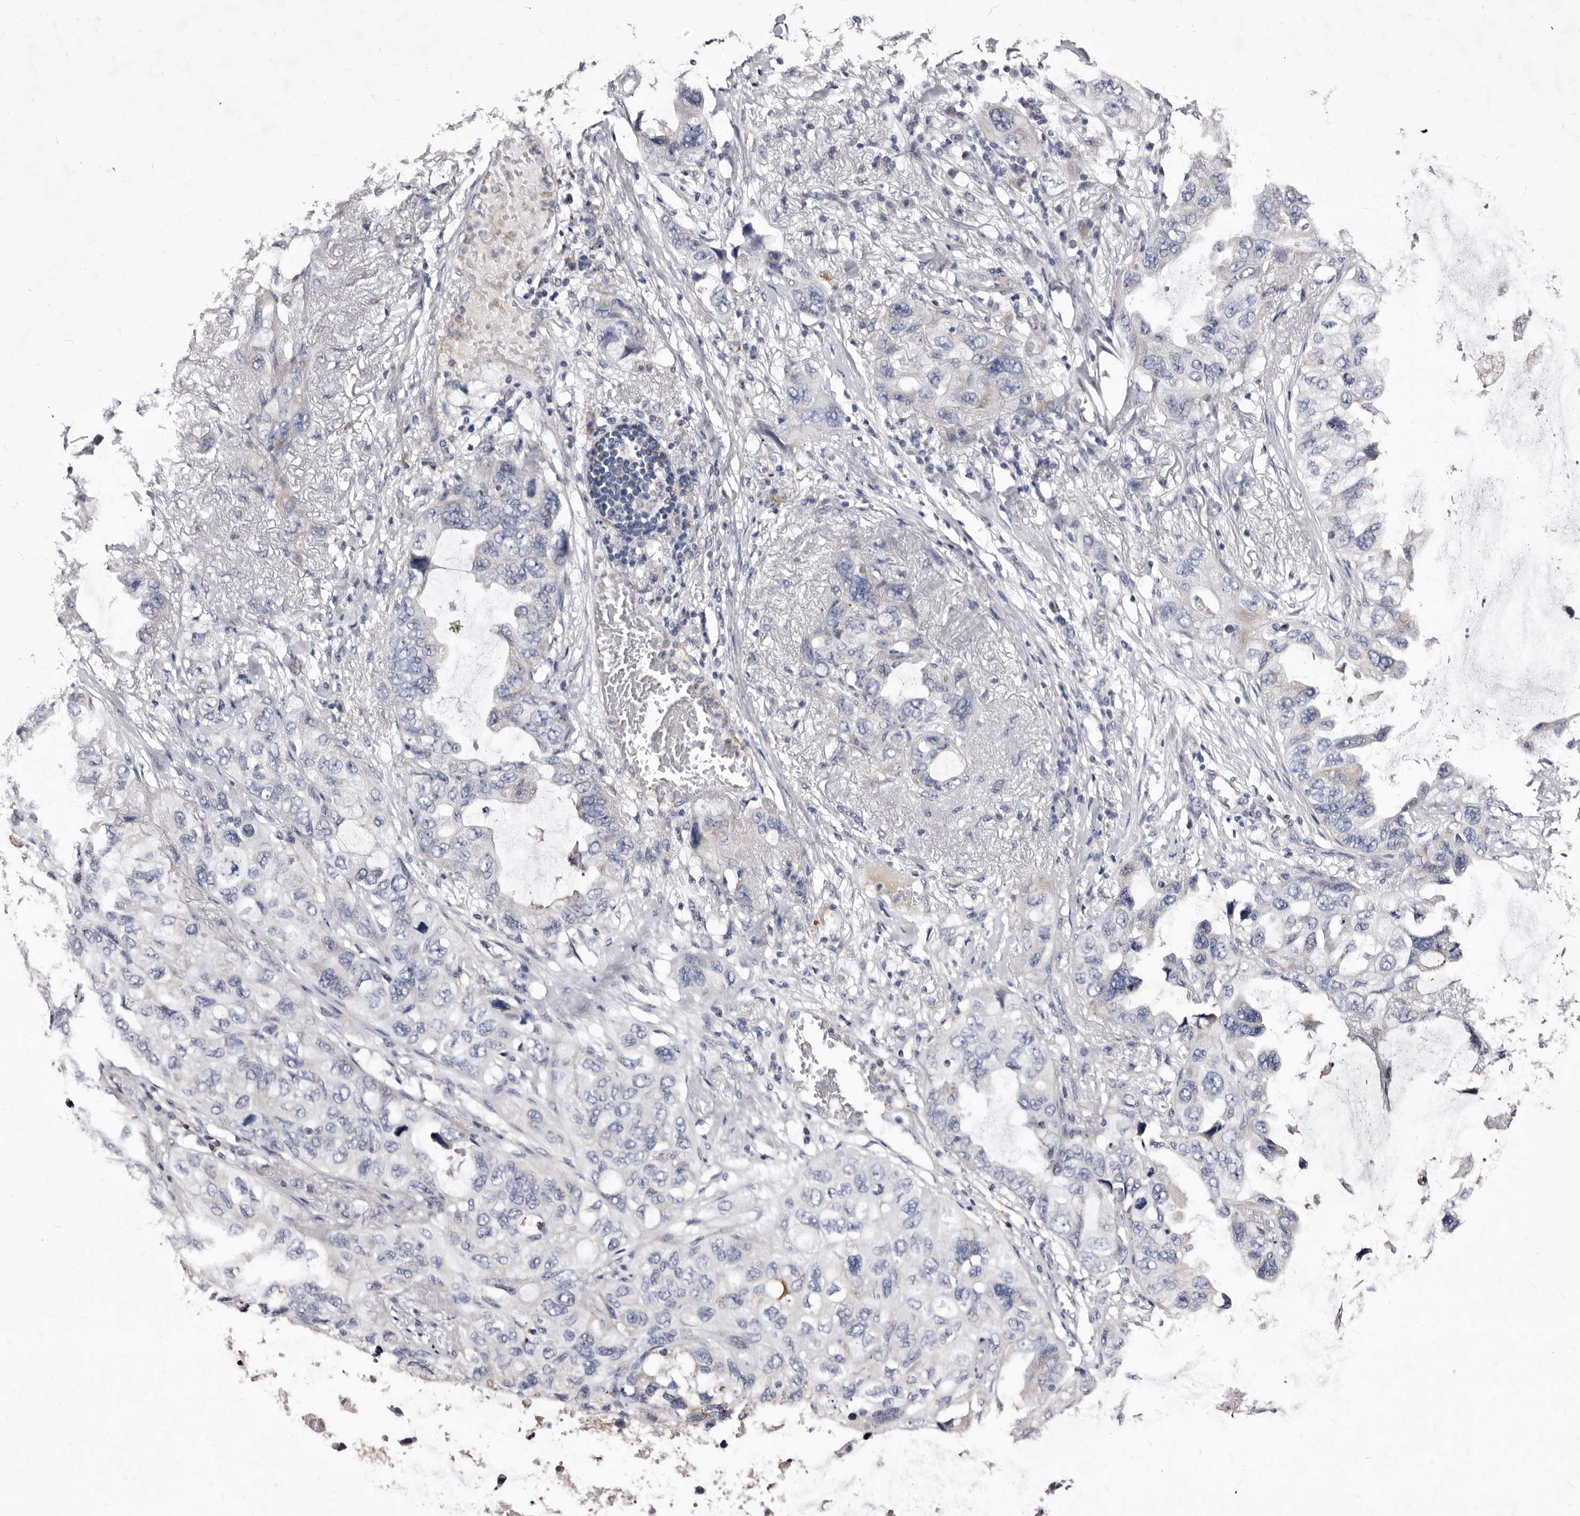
{"staining": {"intensity": "negative", "quantity": "none", "location": "none"}, "tissue": "lung cancer", "cell_type": "Tumor cells", "image_type": "cancer", "snomed": [{"axis": "morphology", "description": "Squamous cell carcinoma, NOS"}, {"axis": "topography", "description": "Lung"}], "caption": "Tumor cells show no significant protein staining in squamous cell carcinoma (lung). (Brightfield microscopy of DAB immunohistochemistry (IHC) at high magnification).", "gene": "AUNIP", "patient": {"sex": "female", "age": 73}}